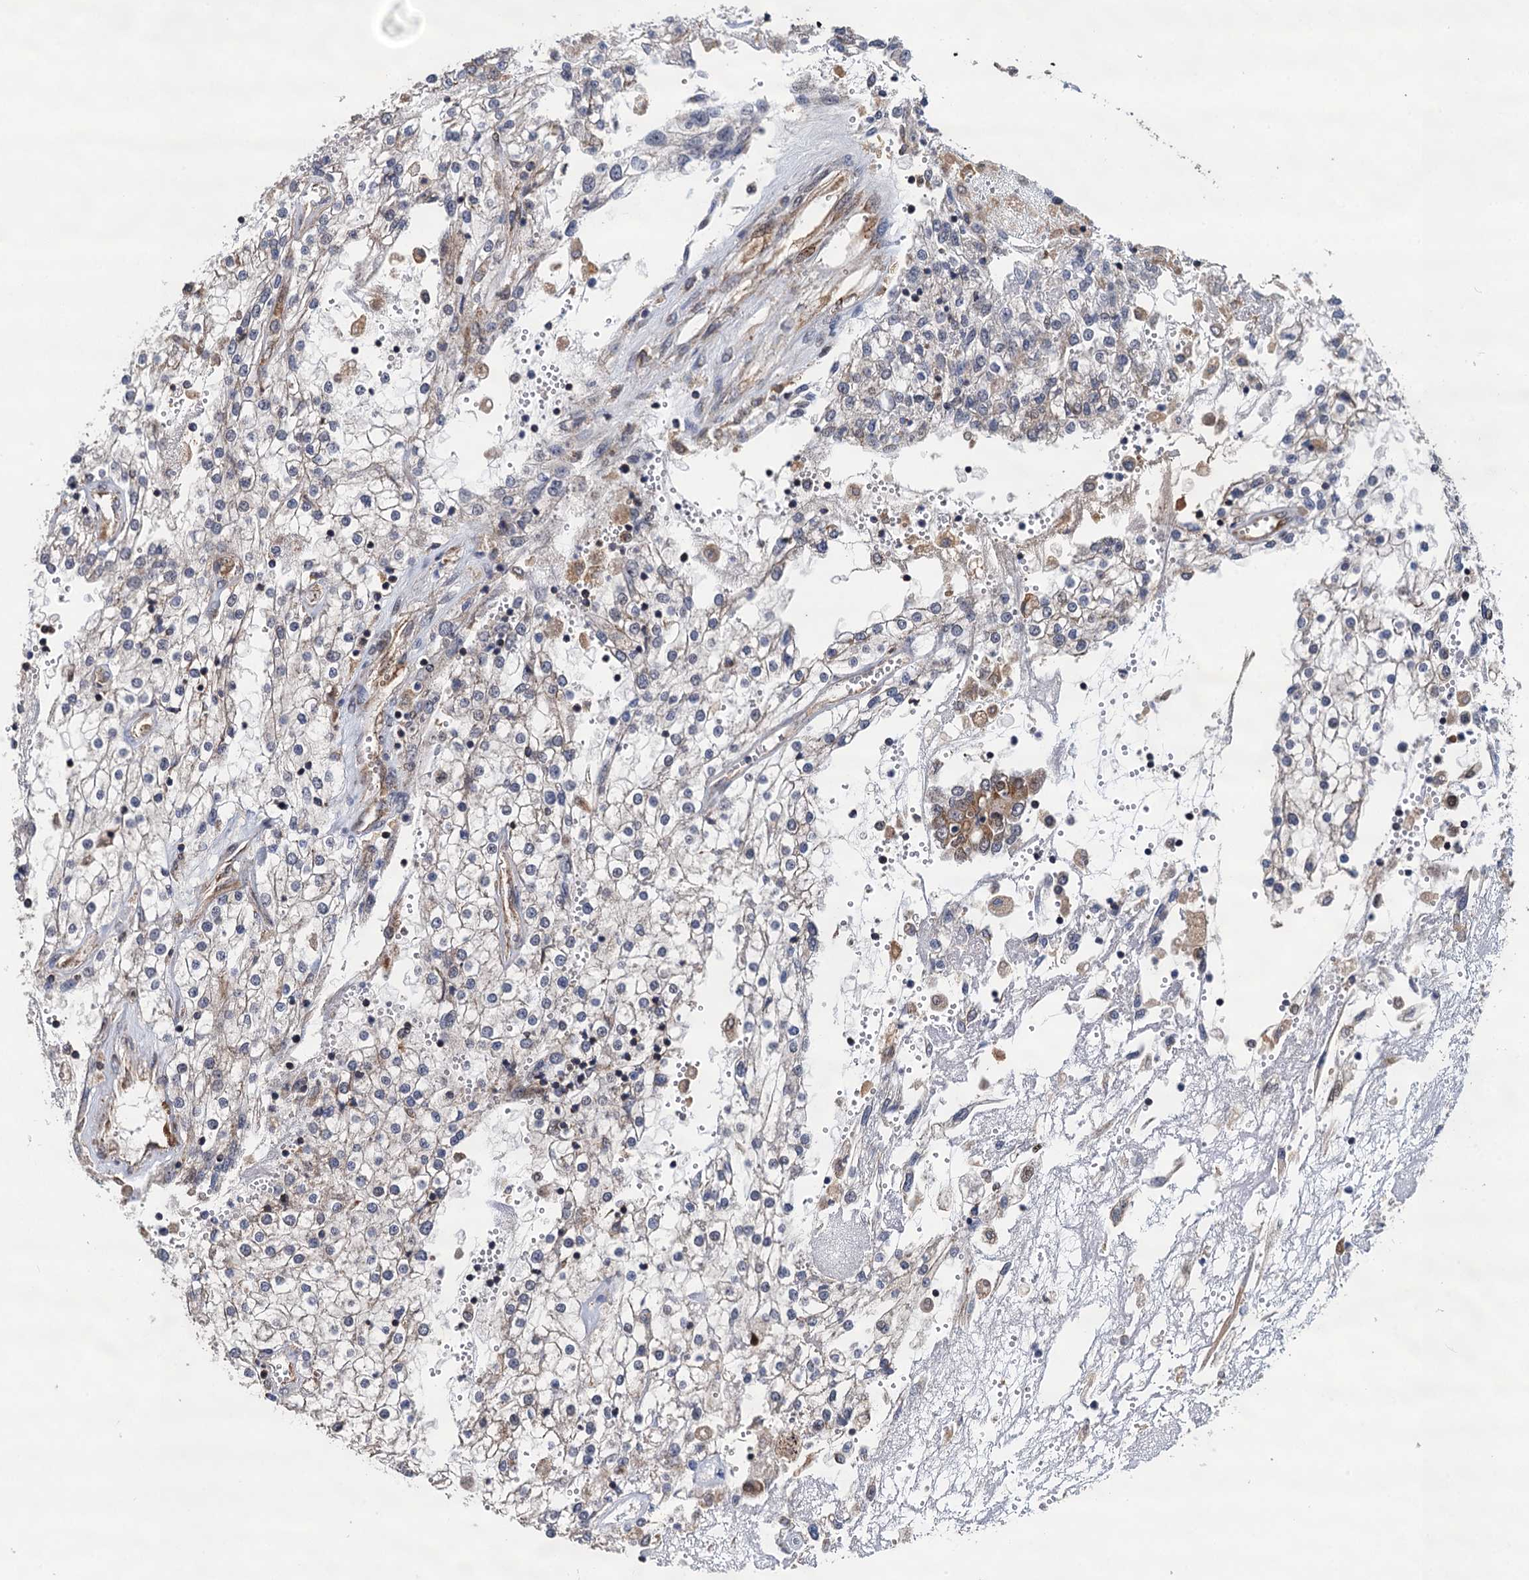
{"staining": {"intensity": "moderate", "quantity": "25%-75%", "location": "cytoplasmic/membranous"}, "tissue": "renal cancer", "cell_type": "Tumor cells", "image_type": "cancer", "snomed": [{"axis": "morphology", "description": "Adenocarcinoma, NOS"}, {"axis": "topography", "description": "Kidney"}], "caption": "Human renal cancer (adenocarcinoma) stained with a protein marker reveals moderate staining in tumor cells.", "gene": "CMPK2", "patient": {"sex": "female", "age": 52}}